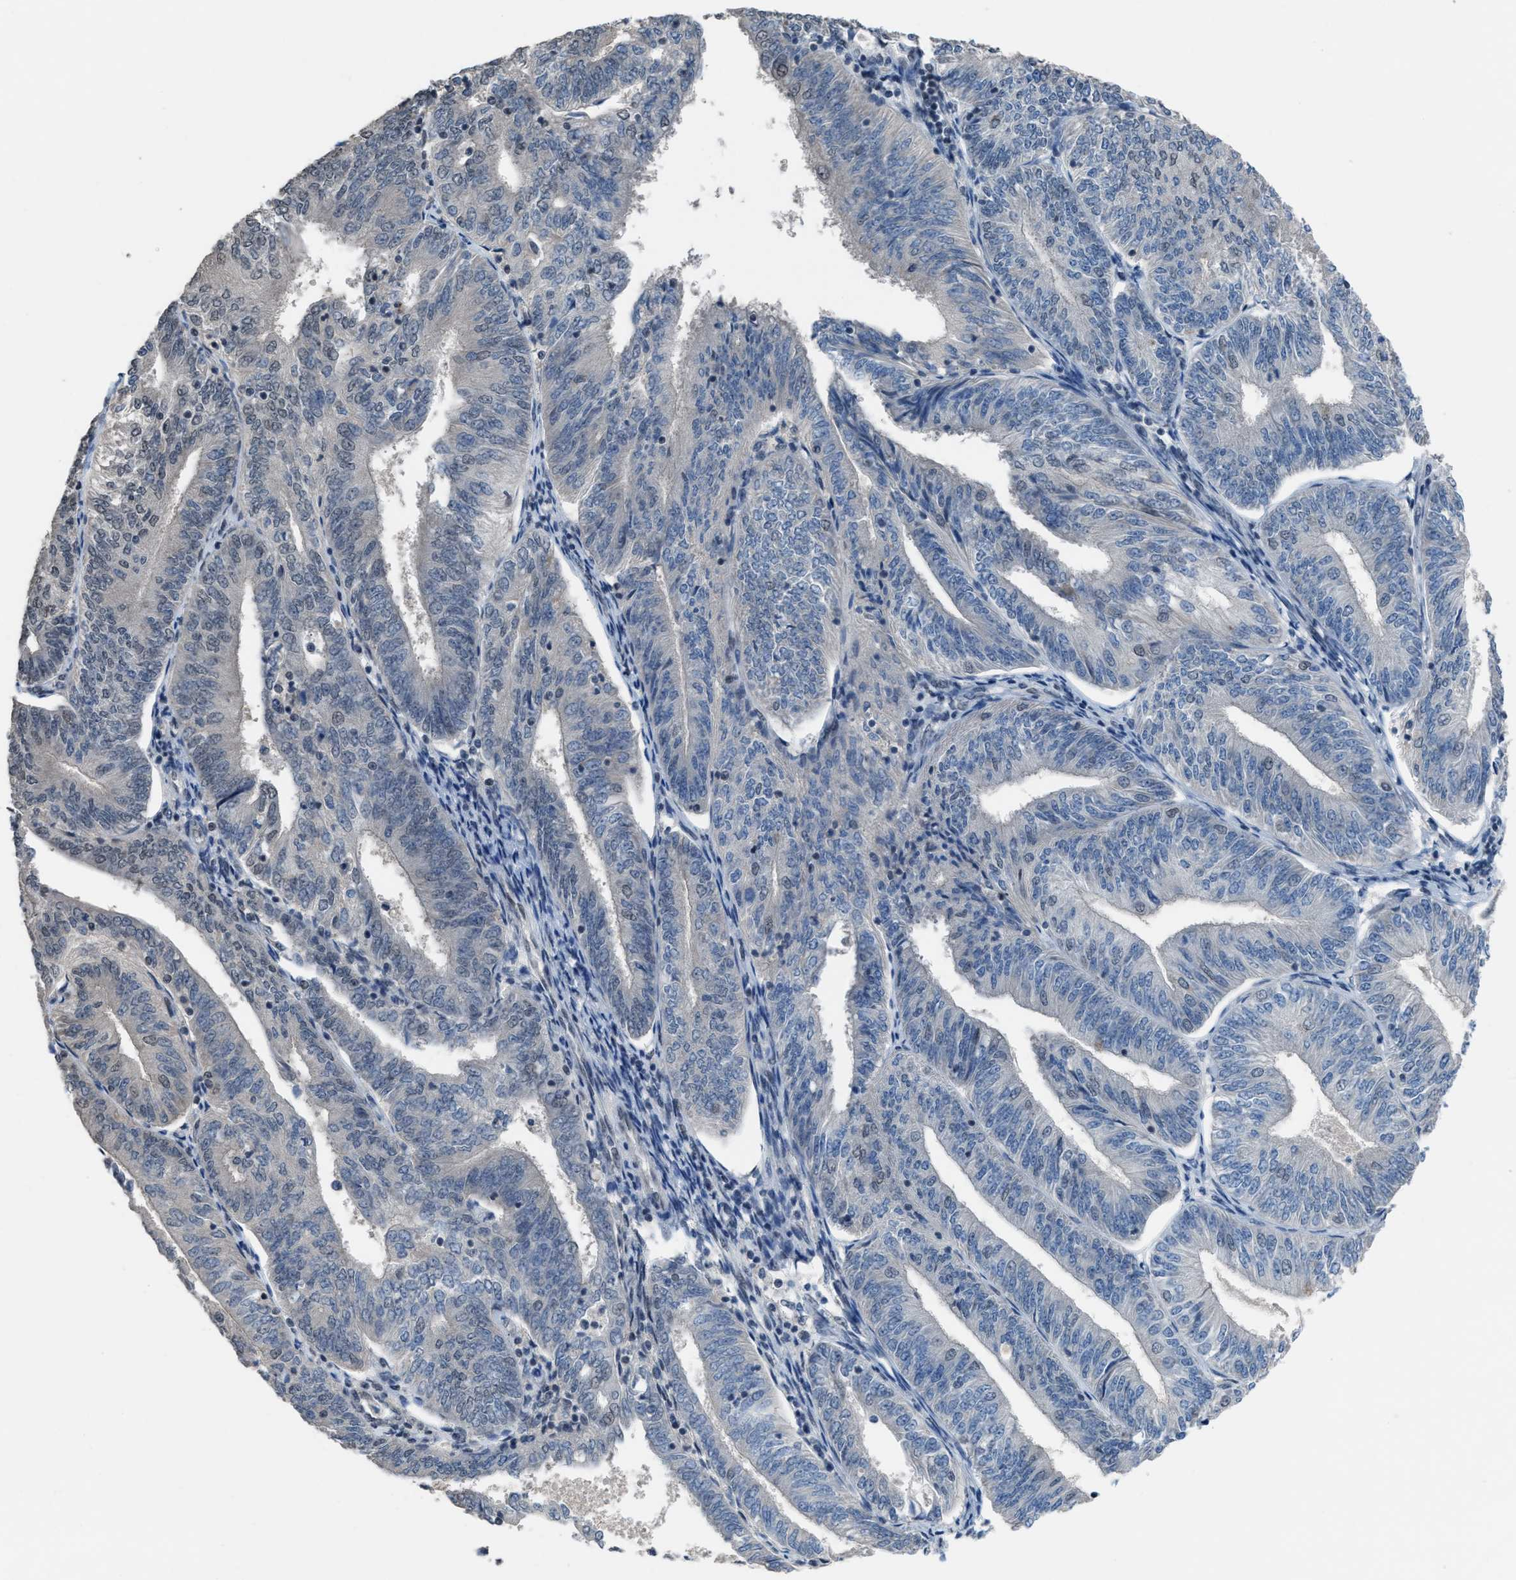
{"staining": {"intensity": "weak", "quantity": "<25%", "location": "nuclear"}, "tissue": "endometrial cancer", "cell_type": "Tumor cells", "image_type": "cancer", "snomed": [{"axis": "morphology", "description": "Adenocarcinoma, NOS"}, {"axis": "topography", "description": "Endometrium"}], "caption": "A micrograph of endometrial cancer stained for a protein exhibits no brown staining in tumor cells. (Brightfield microscopy of DAB (3,3'-diaminobenzidine) immunohistochemistry at high magnification).", "gene": "ZNF276", "patient": {"sex": "female", "age": 58}}